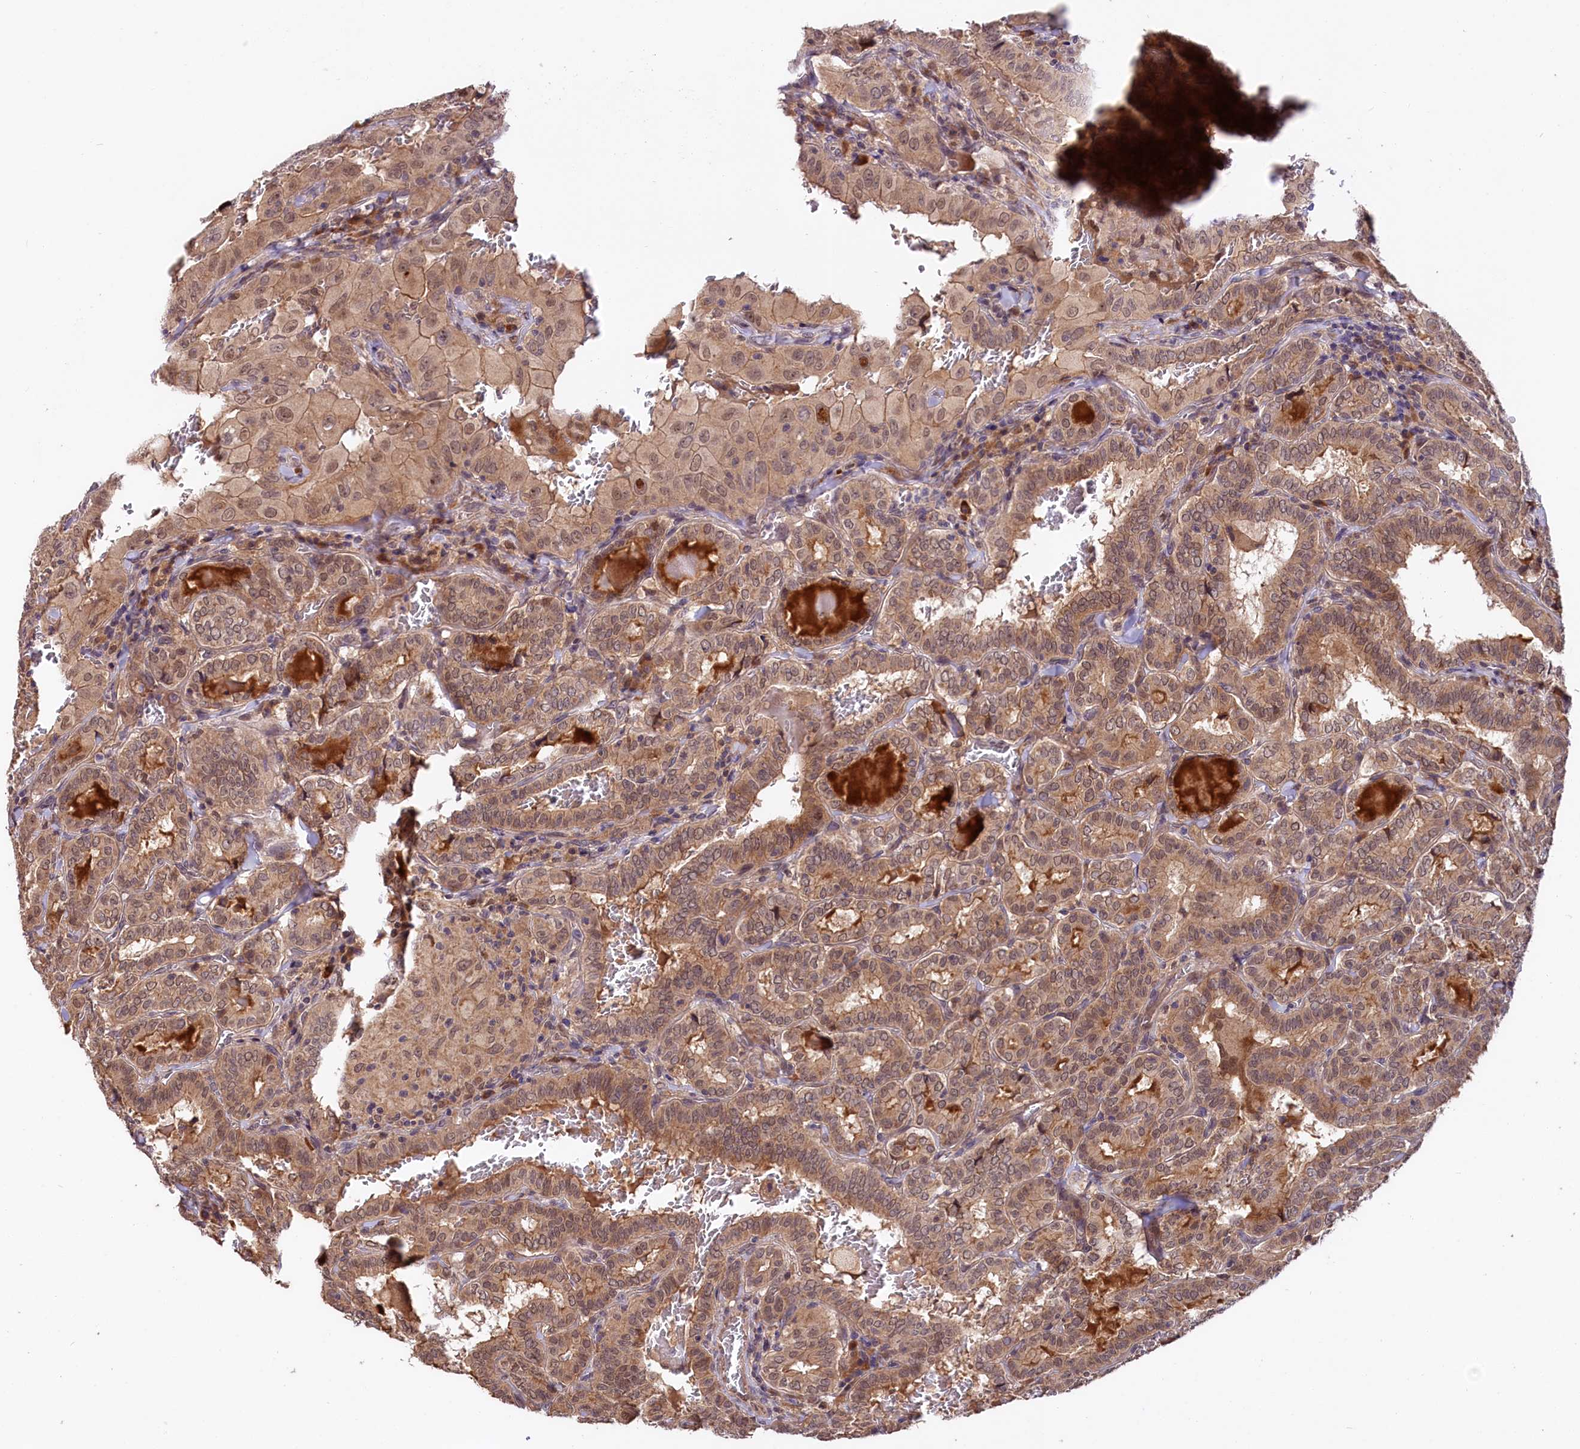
{"staining": {"intensity": "moderate", "quantity": ">75%", "location": "cytoplasmic/membranous,nuclear"}, "tissue": "thyroid cancer", "cell_type": "Tumor cells", "image_type": "cancer", "snomed": [{"axis": "morphology", "description": "Papillary adenocarcinoma, NOS"}, {"axis": "topography", "description": "Thyroid gland"}], "caption": "Moderate cytoplasmic/membranous and nuclear positivity is present in approximately >75% of tumor cells in thyroid papillary adenocarcinoma. Ihc stains the protein of interest in brown and the nuclei are stained blue.", "gene": "UBE3A", "patient": {"sex": "female", "age": 72}}